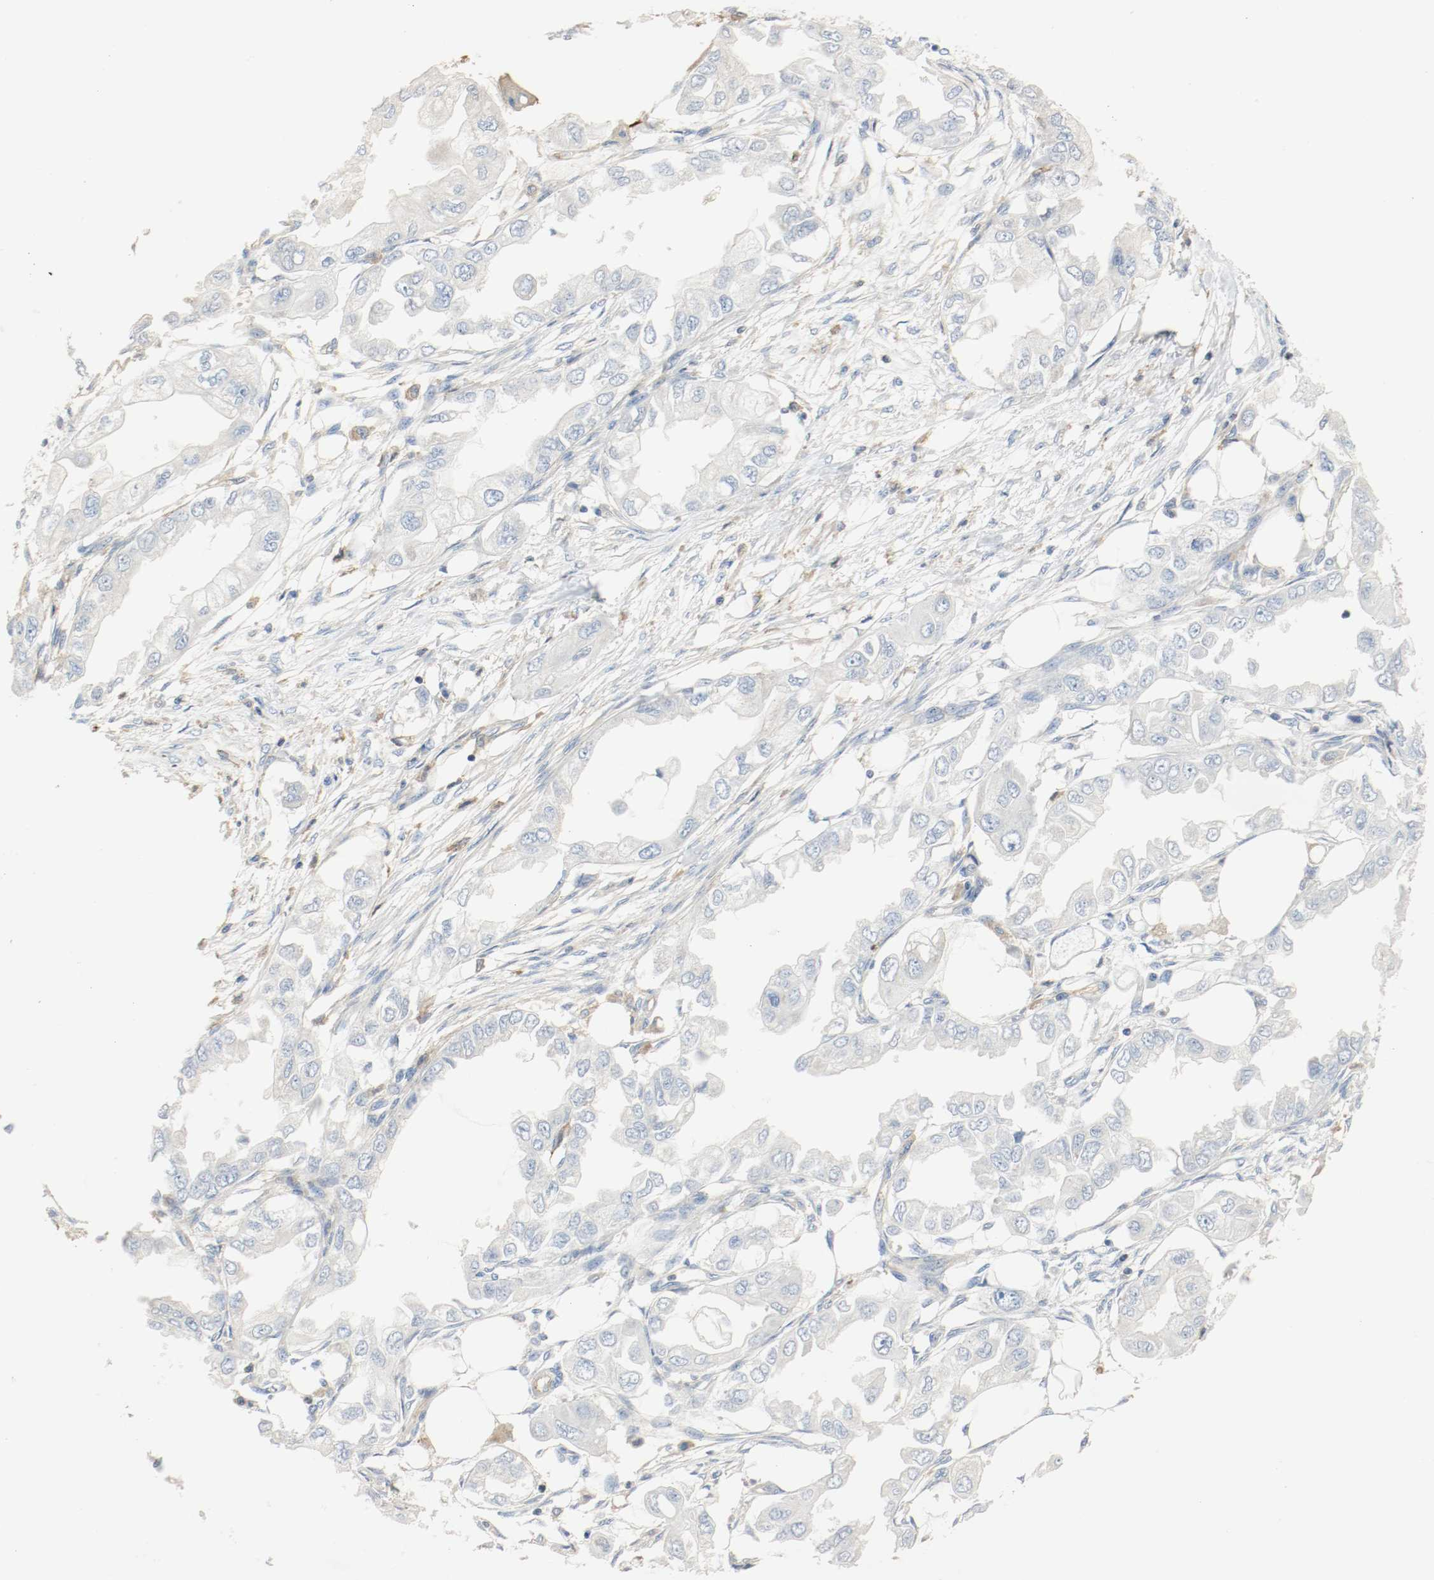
{"staining": {"intensity": "negative", "quantity": "none", "location": "none"}, "tissue": "endometrial cancer", "cell_type": "Tumor cells", "image_type": "cancer", "snomed": [{"axis": "morphology", "description": "Adenocarcinoma, NOS"}, {"axis": "topography", "description": "Endometrium"}], "caption": "The micrograph demonstrates no significant expression in tumor cells of endometrial adenocarcinoma.", "gene": "ARPC1B", "patient": {"sex": "female", "age": 67}}